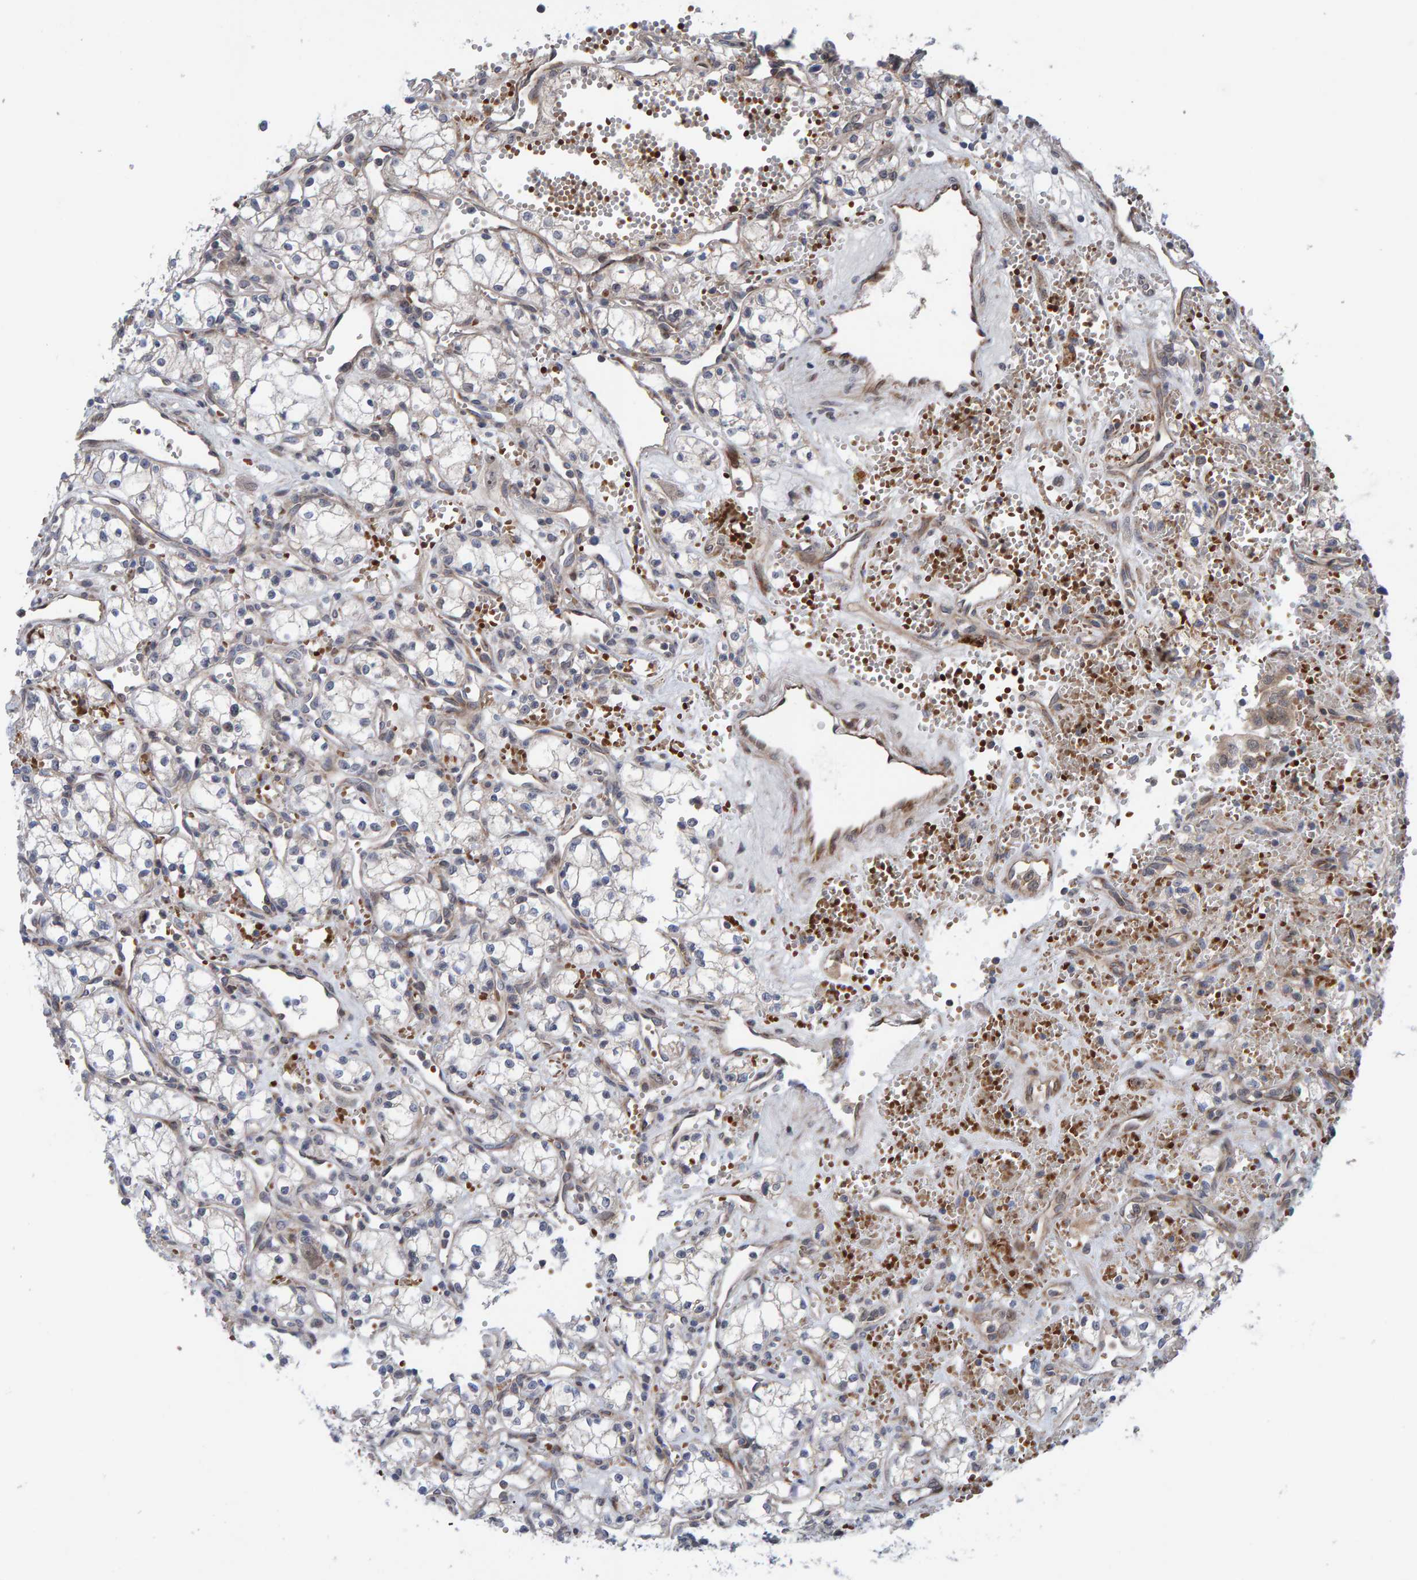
{"staining": {"intensity": "negative", "quantity": "none", "location": "none"}, "tissue": "renal cancer", "cell_type": "Tumor cells", "image_type": "cancer", "snomed": [{"axis": "morphology", "description": "Adenocarcinoma, NOS"}, {"axis": "topography", "description": "Kidney"}], "caption": "This histopathology image is of adenocarcinoma (renal) stained with immunohistochemistry to label a protein in brown with the nuclei are counter-stained blue. There is no expression in tumor cells.", "gene": "MFSD6L", "patient": {"sex": "male", "age": 59}}